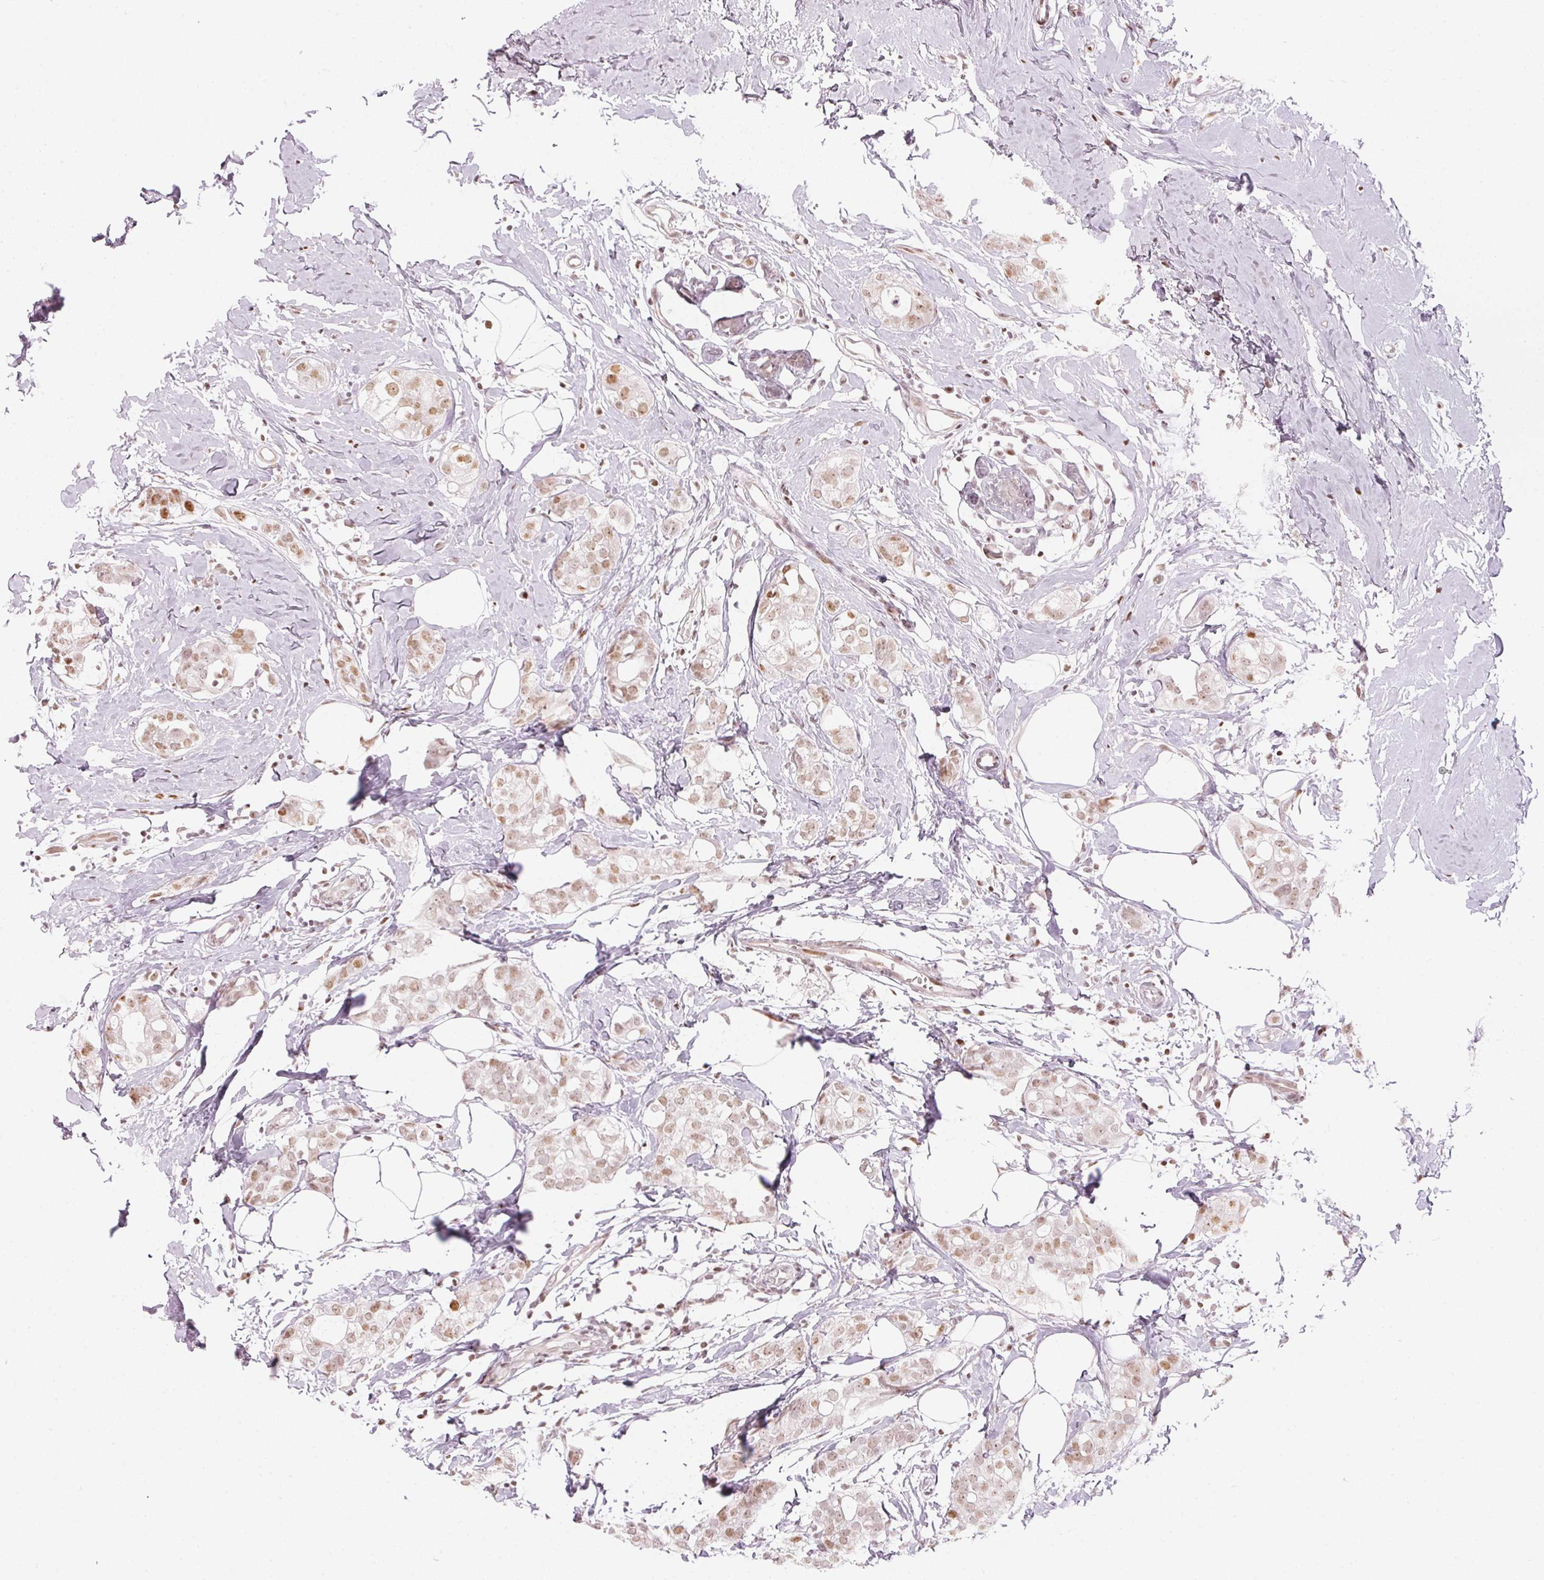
{"staining": {"intensity": "weak", "quantity": ">75%", "location": "nuclear"}, "tissue": "breast cancer", "cell_type": "Tumor cells", "image_type": "cancer", "snomed": [{"axis": "morphology", "description": "Duct carcinoma"}, {"axis": "topography", "description": "Breast"}], "caption": "Human intraductal carcinoma (breast) stained with a brown dye reveals weak nuclear positive staining in about >75% of tumor cells.", "gene": "KAT6A", "patient": {"sex": "female", "age": 40}}